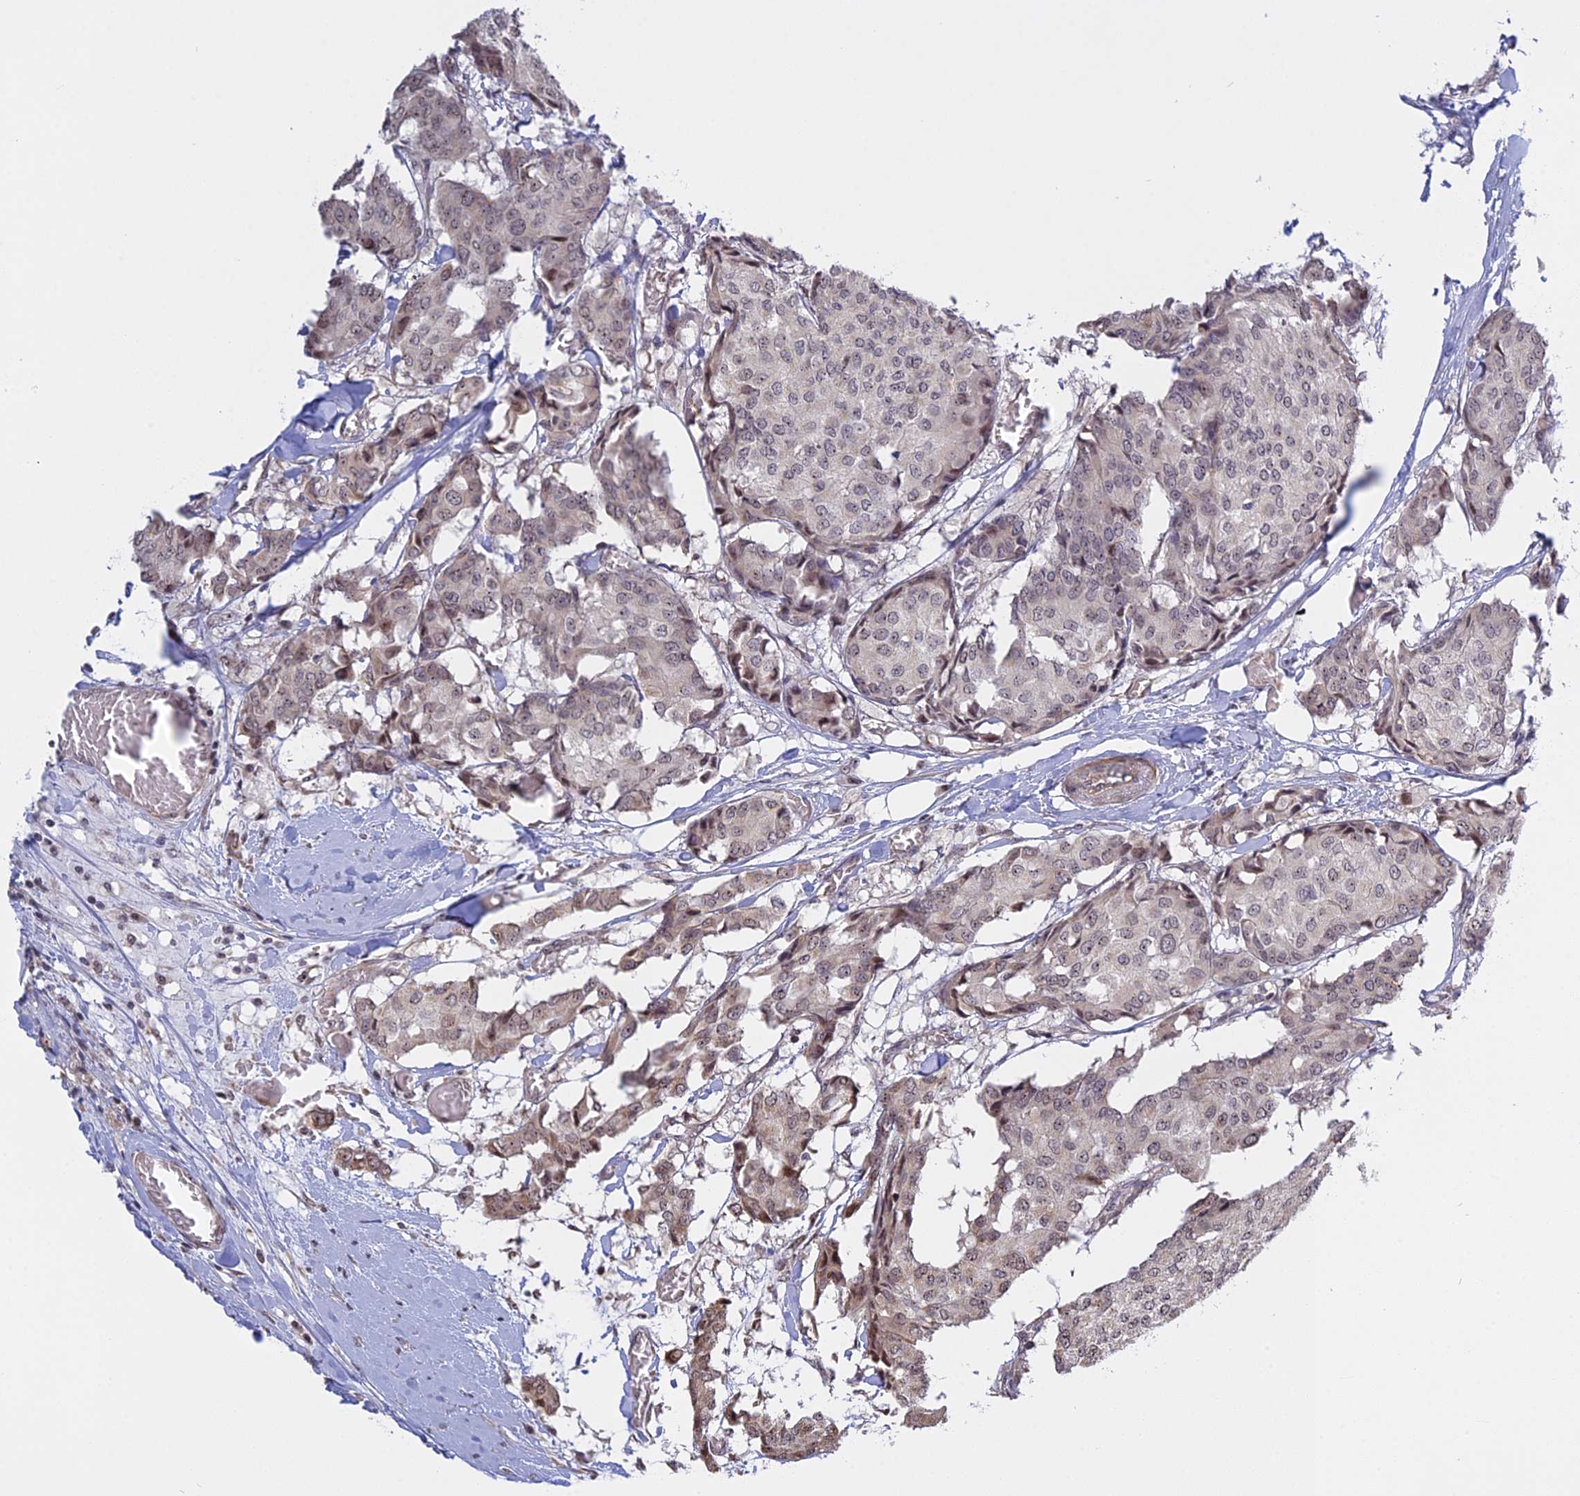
{"staining": {"intensity": "weak", "quantity": "<25%", "location": "nuclear"}, "tissue": "breast cancer", "cell_type": "Tumor cells", "image_type": "cancer", "snomed": [{"axis": "morphology", "description": "Duct carcinoma"}, {"axis": "topography", "description": "Breast"}], "caption": "DAB immunohistochemical staining of human breast cancer displays no significant positivity in tumor cells.", "gene": "MGA", "patient": {"sex": "female", "age": 75}}